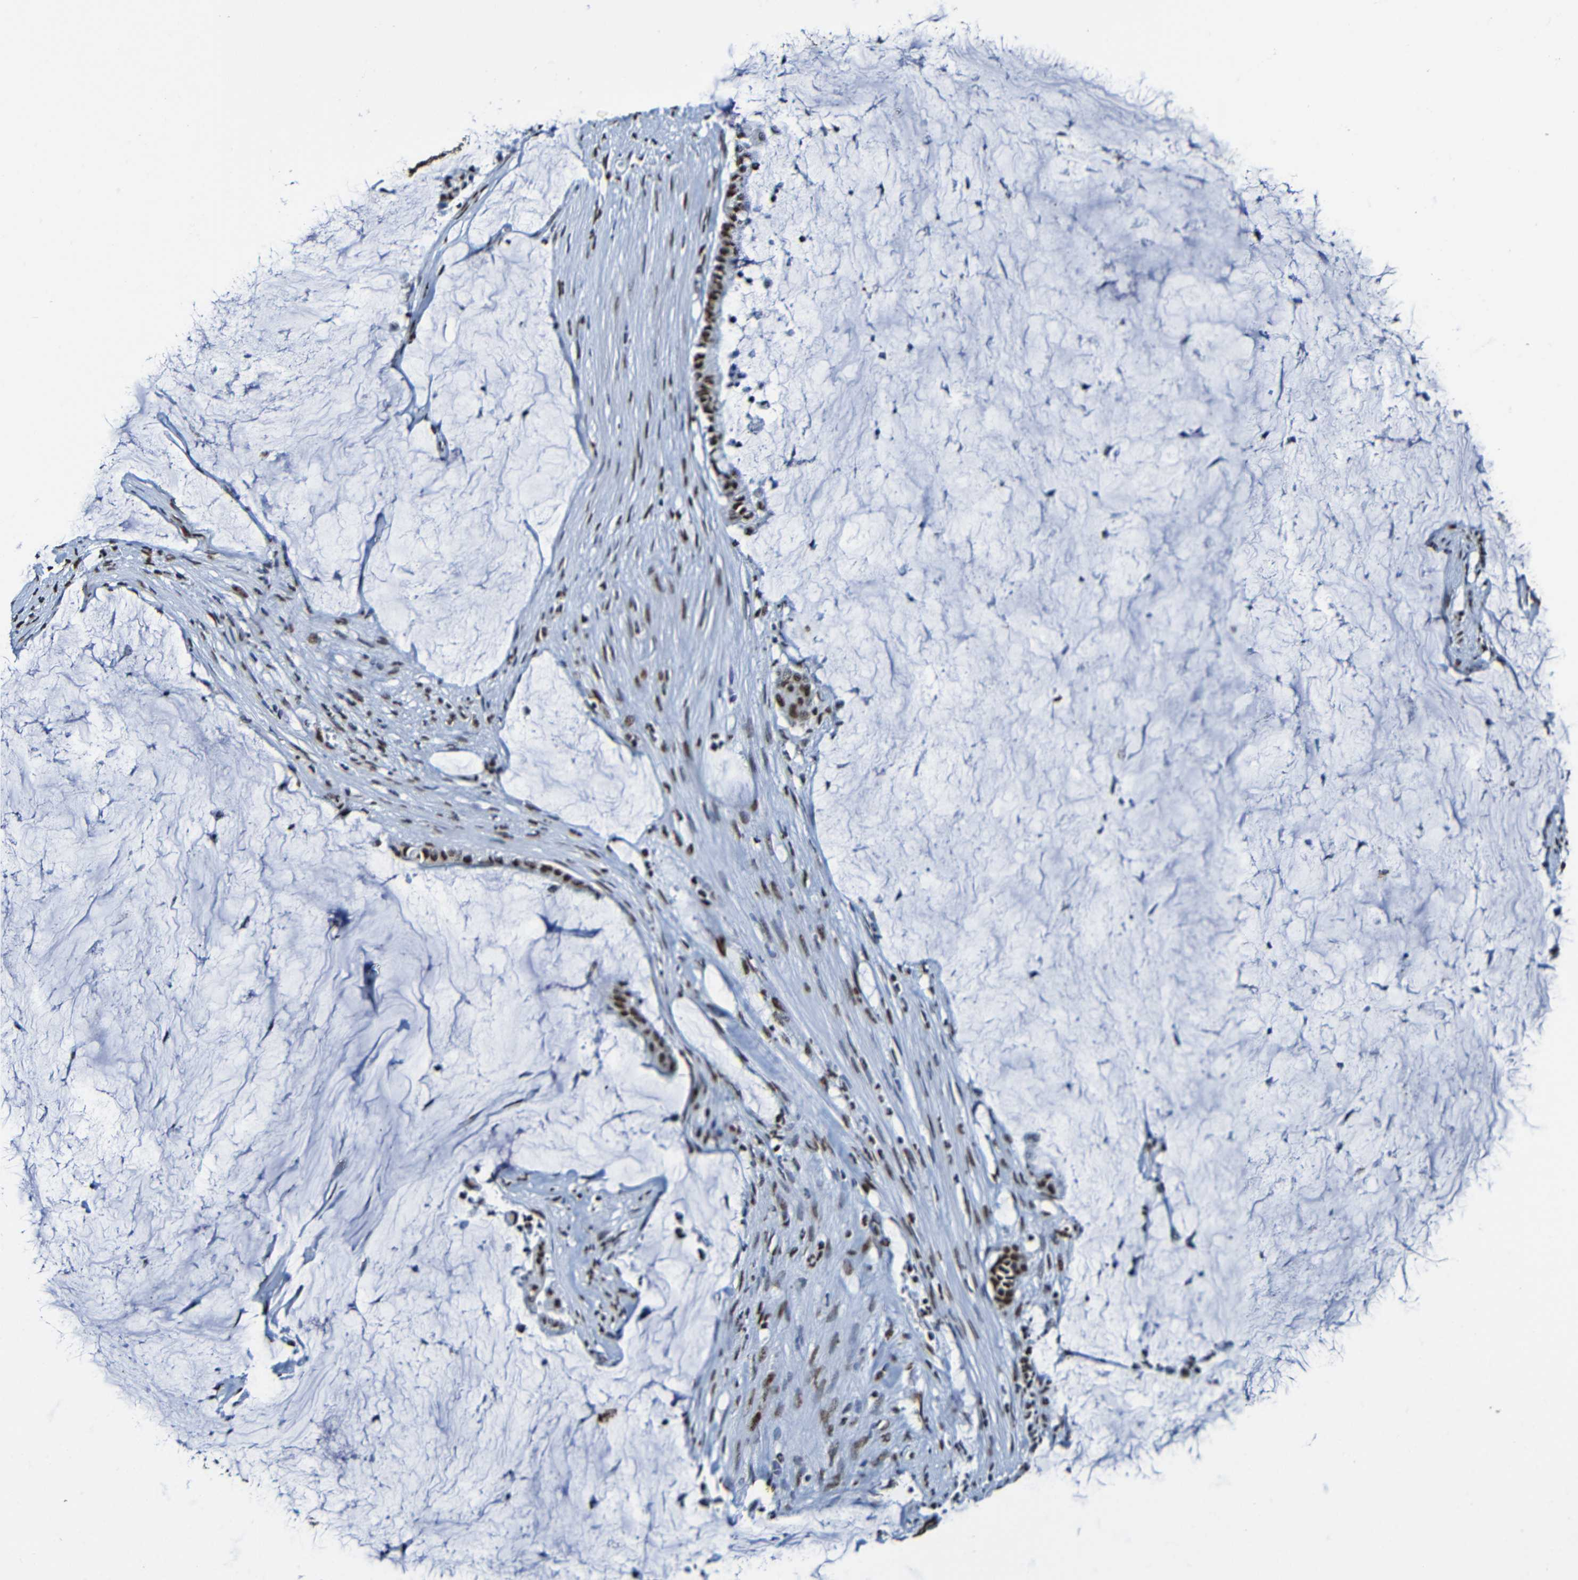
{"staining": {"intensity": "strong", "quantity": ">75%", "location": "nuclear"}, "tissue": "pancreatic cancer", "cell_type": "Tumor cells", "image_type": "cancer", "snomed": [{"axis": "morphology", "description": "Adenocarcinoma, NOS"}, {"axis": "topography", "description": "Pancreas"}], "caption": "High-power microscopy captured an immunohistochemistry (IHC) image of pancreatic cancer (adenocarcinoma), revealing strong nuclear expression in approximately >75% of tumor cells. (Brightfield microscopy of DAB IHC at high magnification).", "gene": "SRSF3", "patient": {"sex": "male", "age": 41}}